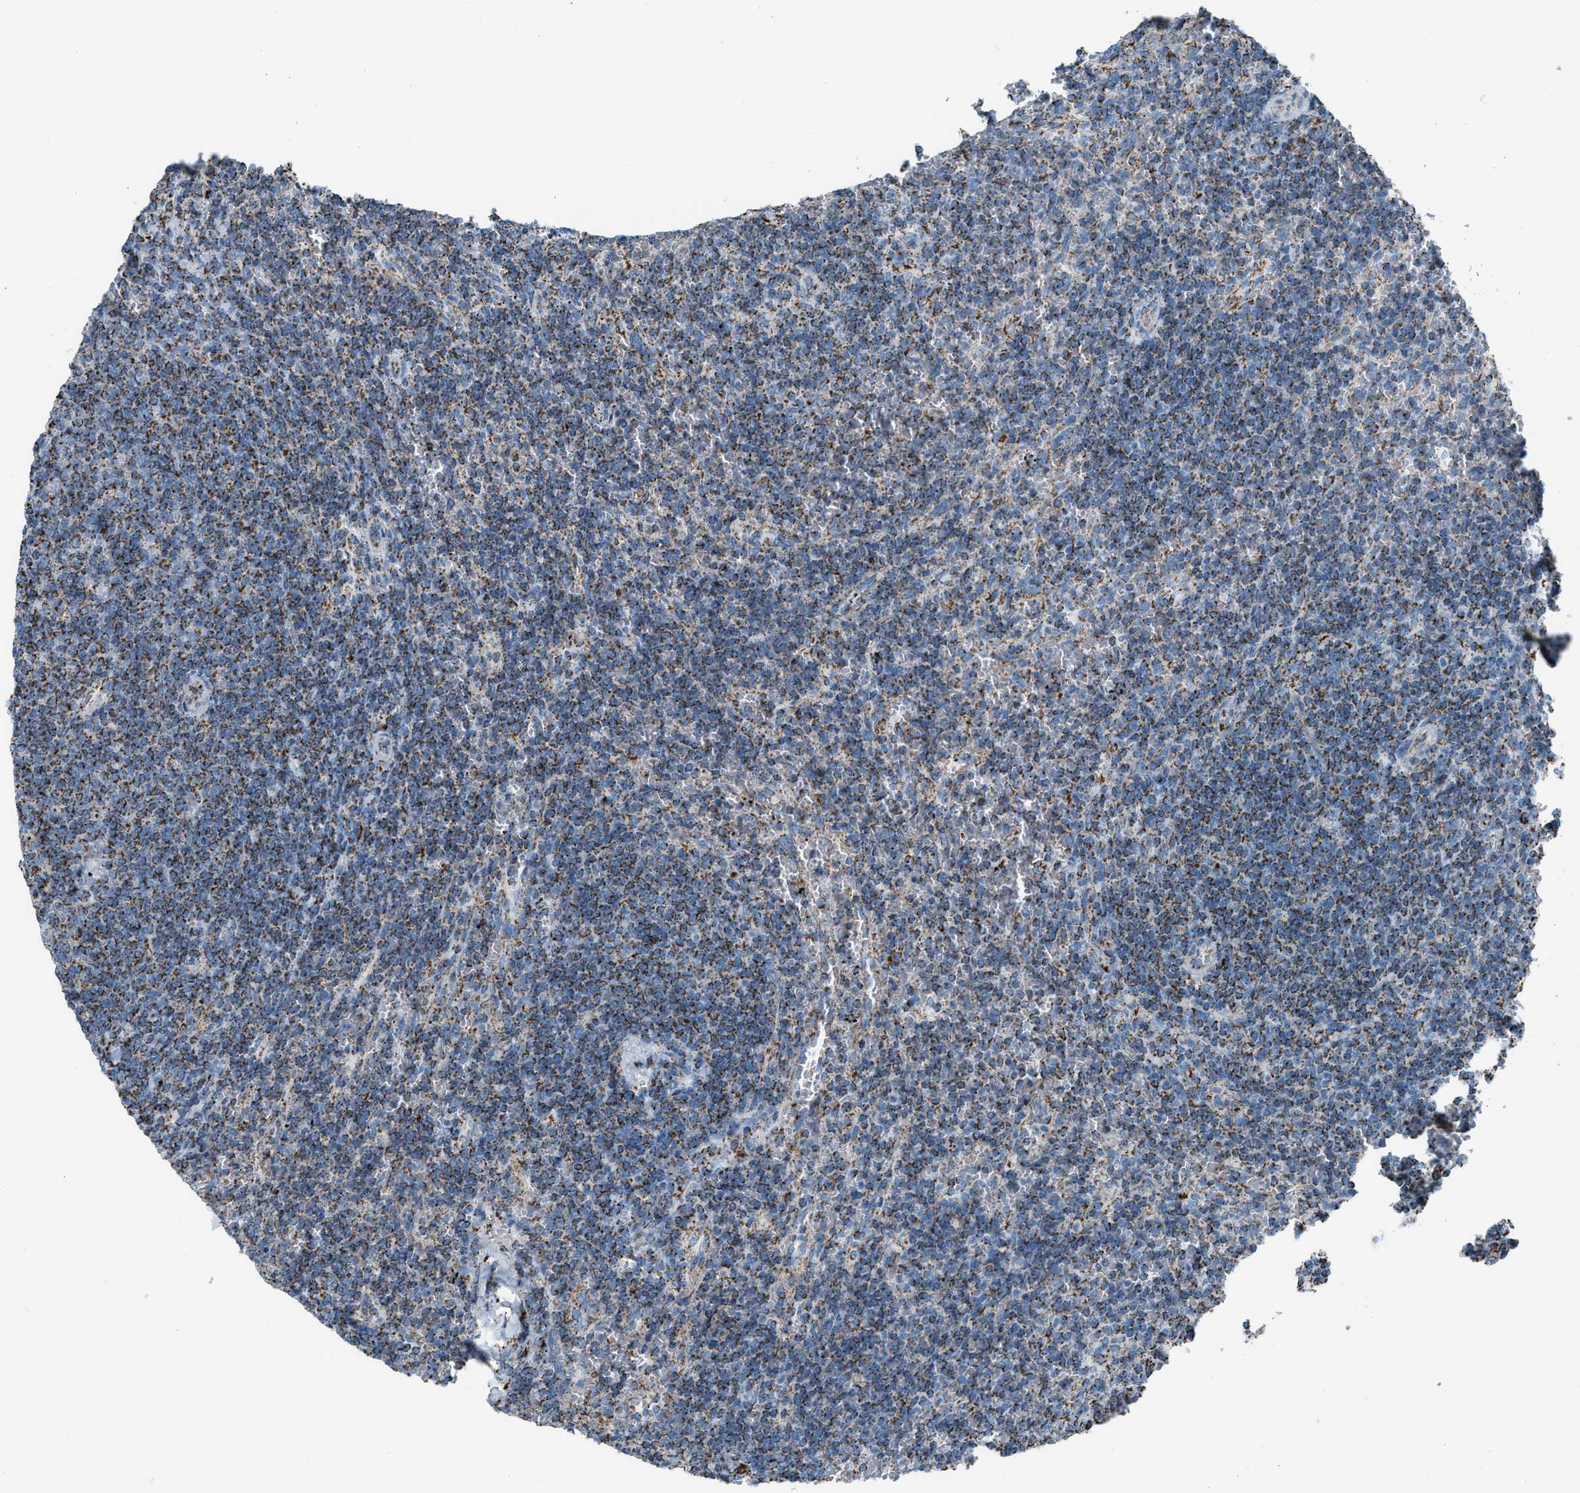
{"staining": {"intensity": "moderate", "quantity": ">75%", "location": "cytoplasmic/membranous"}, "tissue": "lymphoma", "cell_type": "Tumor cells", "image_type": "cancer", "snomed": [{"axis": "morphology", "description": "Malignant lymphoma, non-Hodgkin's type, Low grade"}, {"axis": "topography", "description": "Spleen"}], "caption": "Brown immunohistochemical staining in human lymphoma reveals moderate cytoplasmic/membranous staining in approximately >75% of tumor cells. (IHC, brightfield microscopy, high magnification).", "gene": "MDH2", "patient": {"sex": "female", "age": 50}}